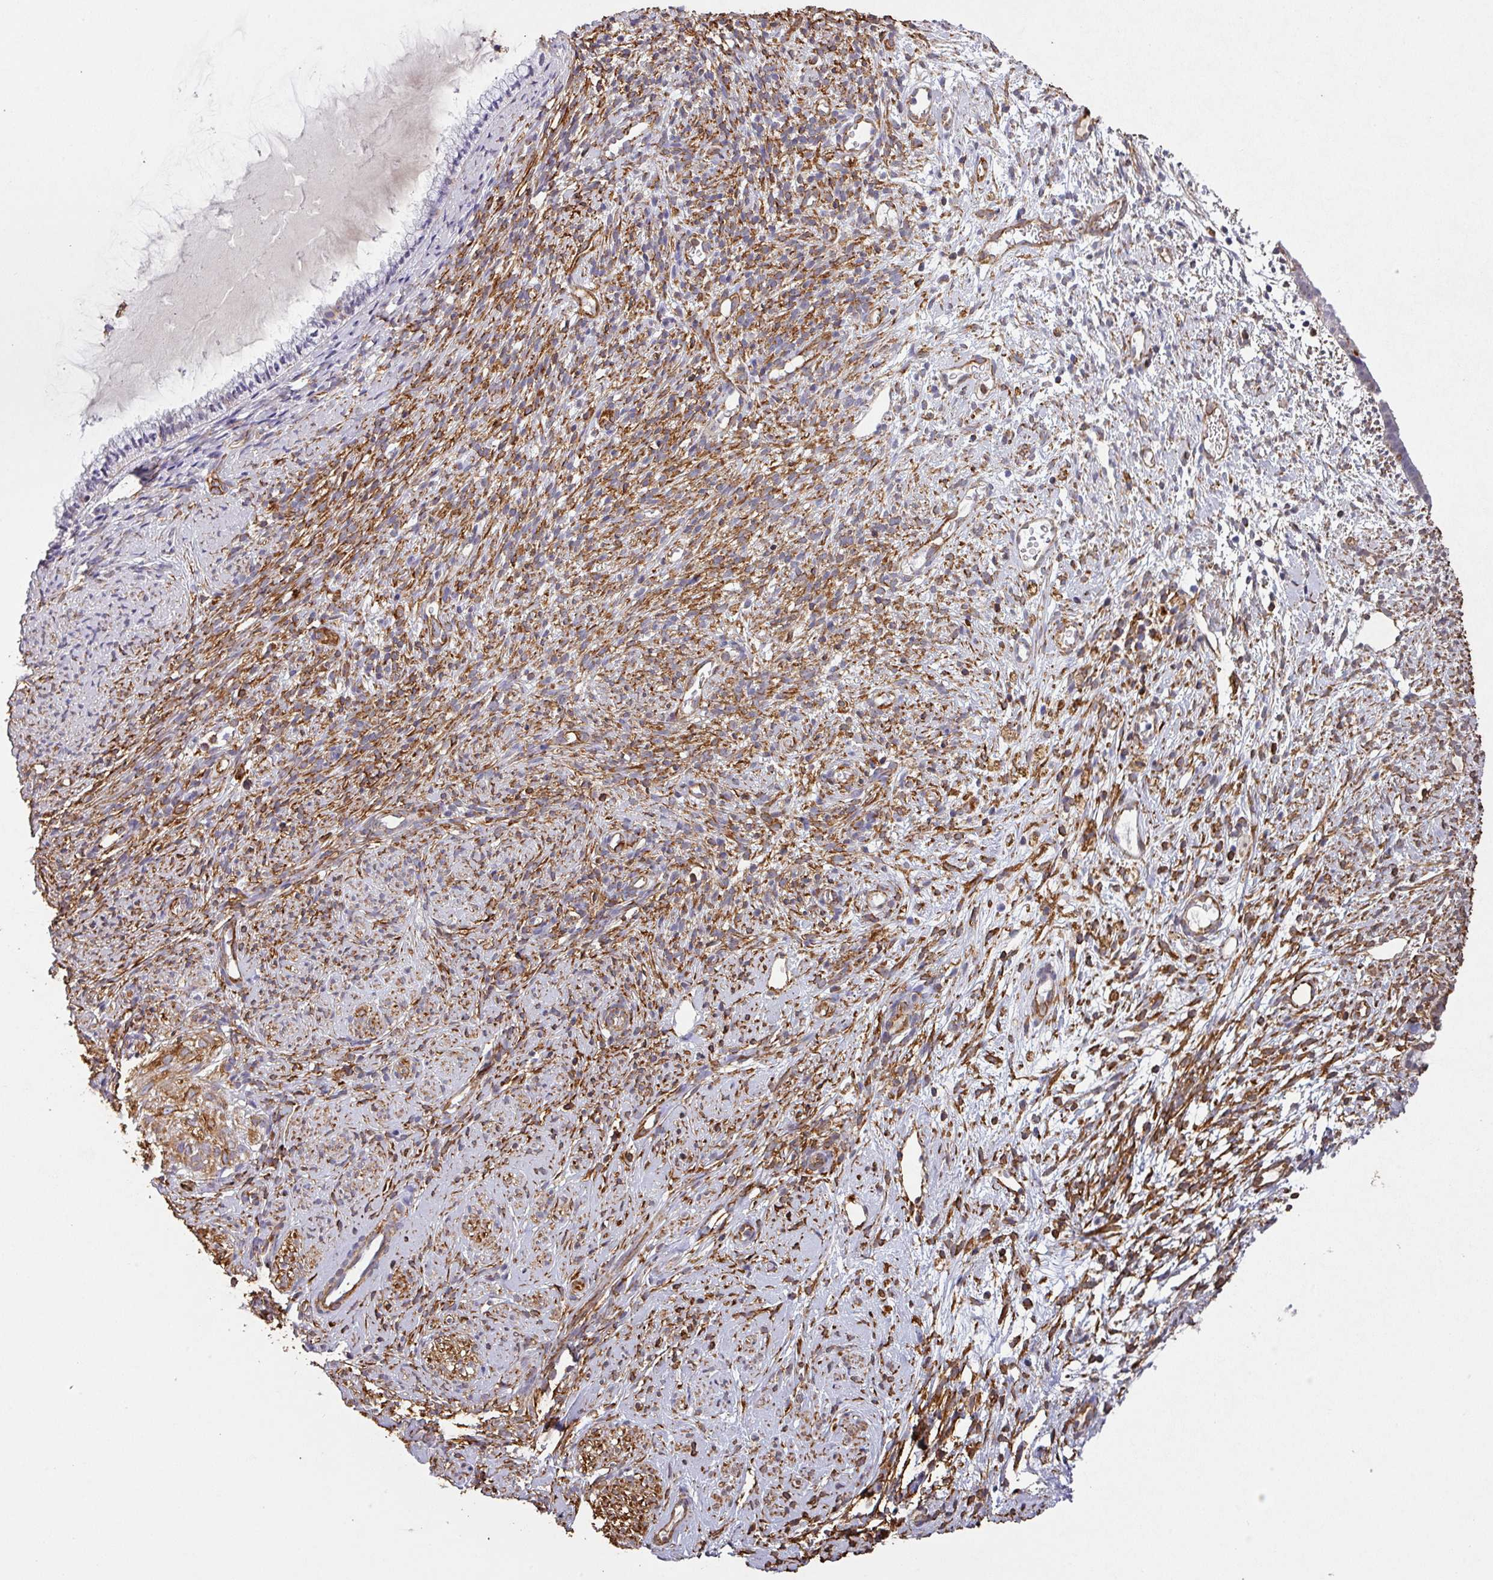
{"staining": {"intensity": "negative", "quantity": "none", "location": "none"}, "tissue": "cervix", "cell_type": "Glandular cells", "image_type": "normal", "snomed": [{"axis": "morphology", "description": "Normal tissue, NOS"}, {"axis": "topography", "description": "Cervix"}], "caption": "The image exhibits no staining of glandular cells in unremarkable cervix.", "gene": "ZNF280C", "patient": {"sex": "female", "age": 76}}